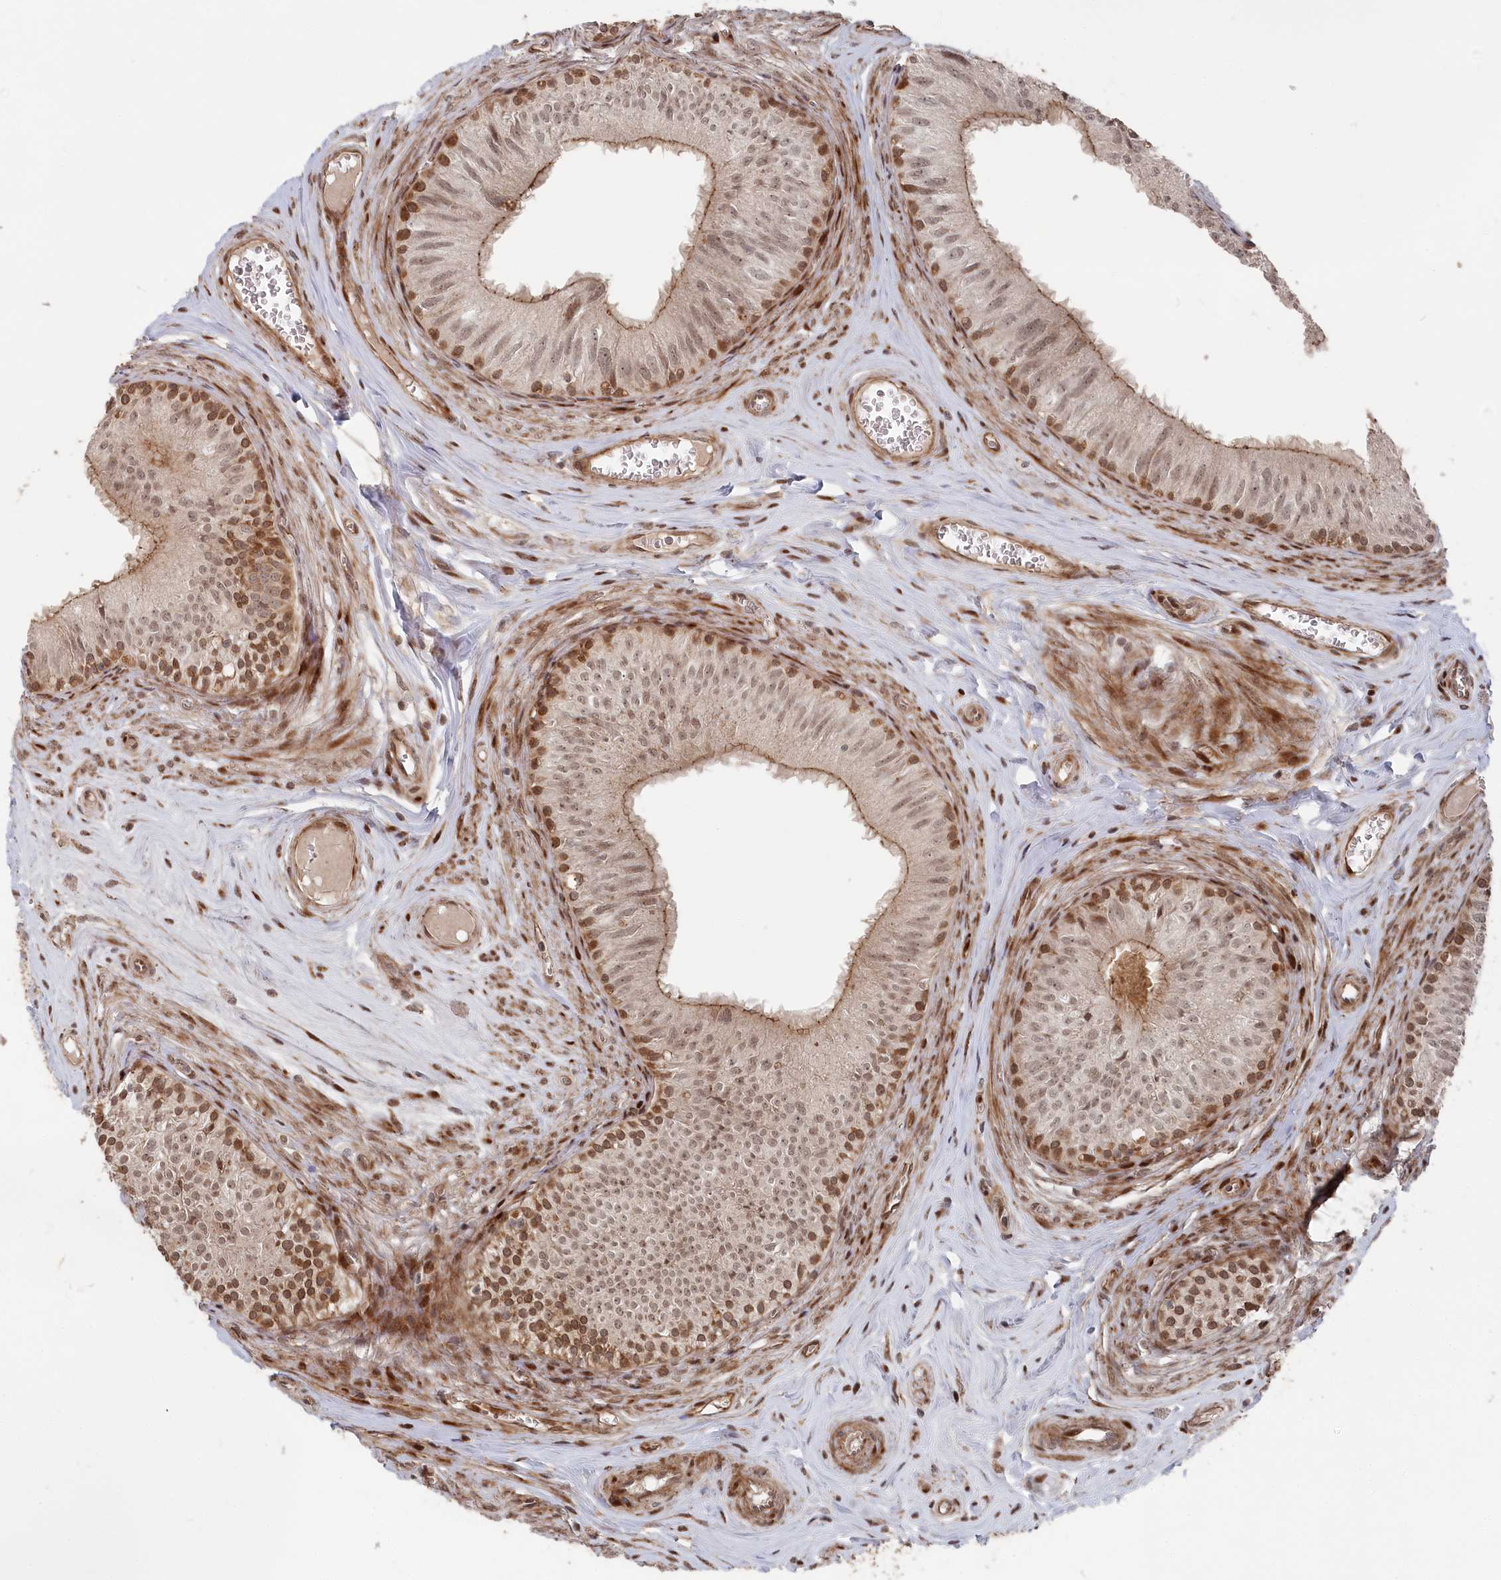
{"staining": {"intensity": "moderate", "quantity": "25%-75%", "location": "cytoplasmic/membranous,nuclear"}, "tissue": "epididymis", "cell_type": "Glandular cells", "image_type": "normal", "snomed": [{"axis": "morphology", "description": "Normal tissue, NOS"}, {"axis": "topography", "description": "Epididymis"}], "caption": "A brown stain shows moderate cytoplasmic/membranous,nuclear staining of a protein in glandular cells of unremarkable epididymis. (DAB IHC with brightfield microscopy, high magnification).", "gene": "POLR3A", "patient": {"sex": "male", "age": 46}}